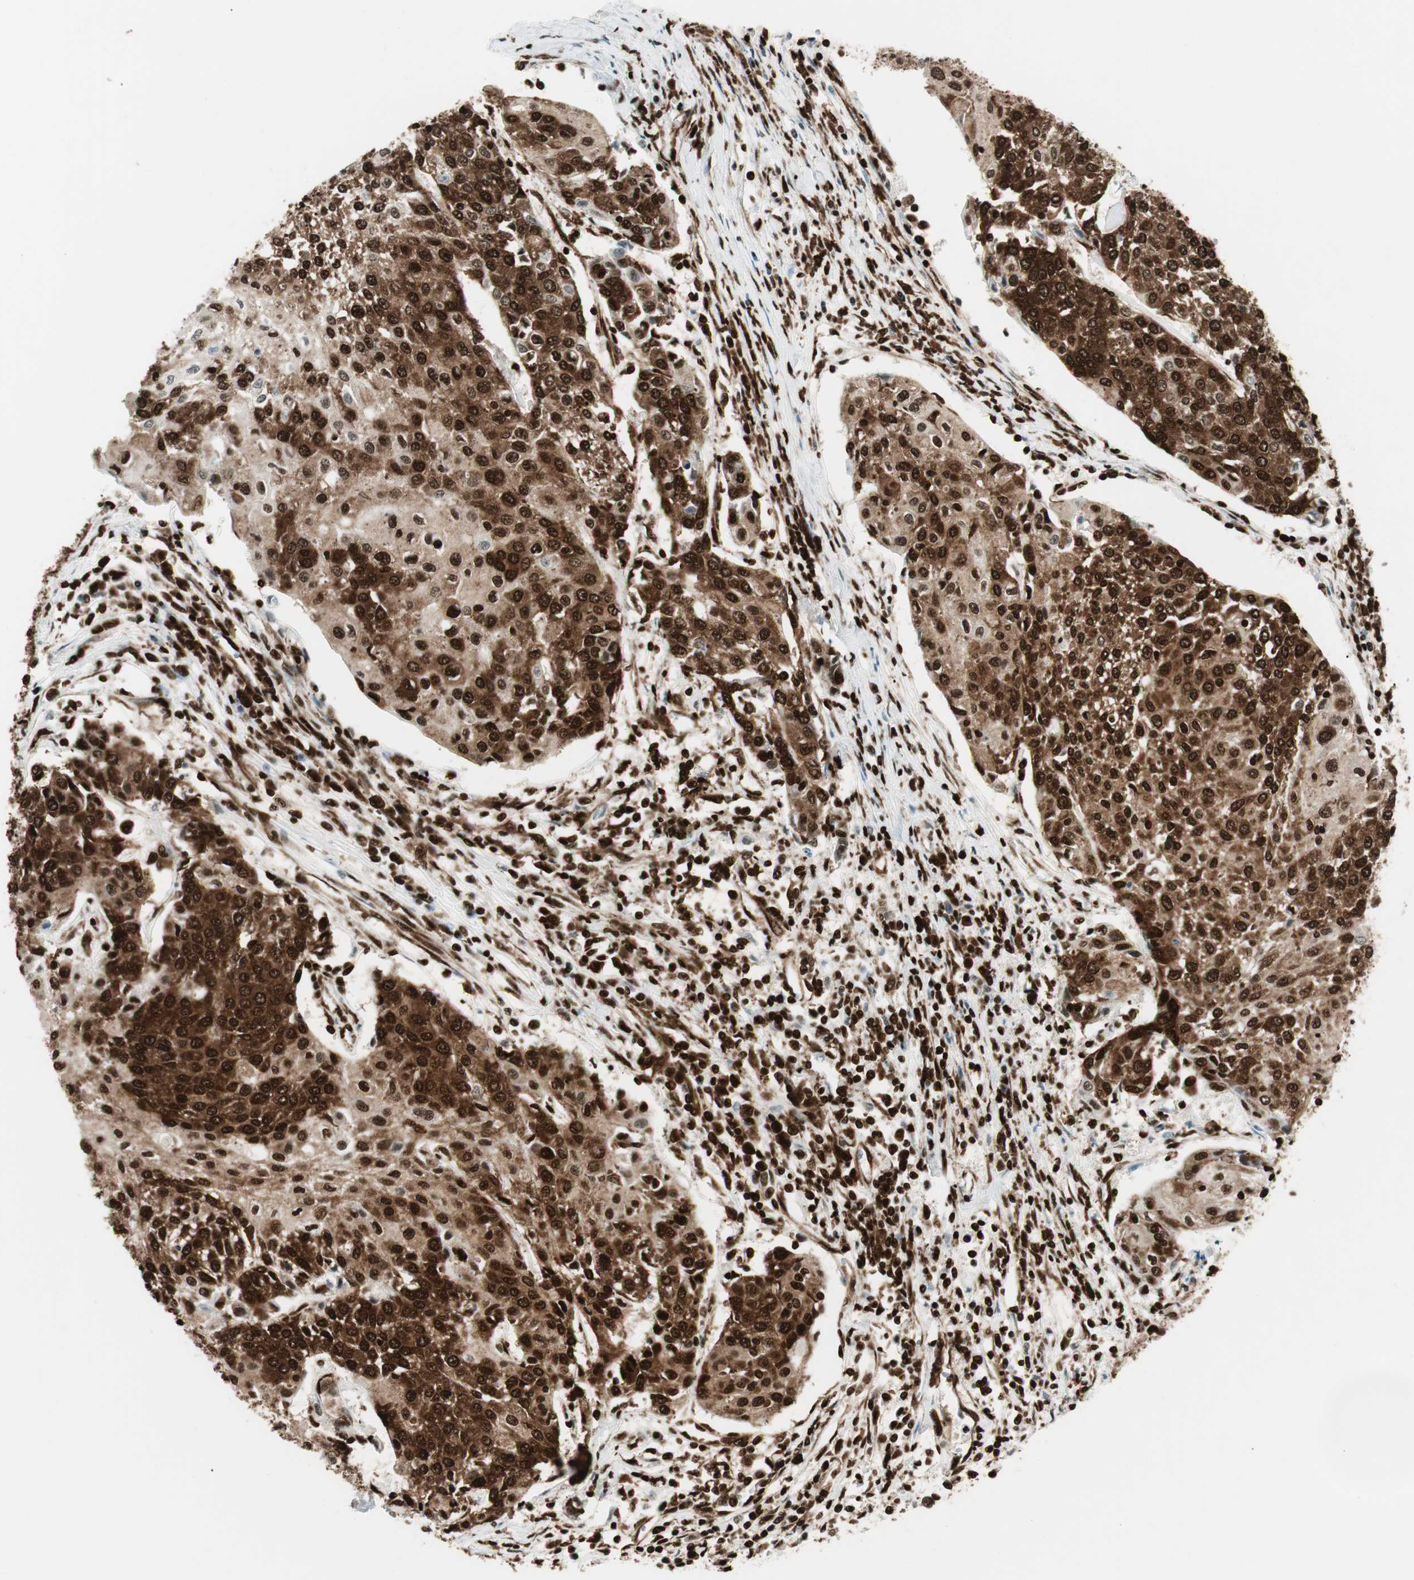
{"staining": {"intensity": "strong", "quantity": ">75%", "location": "cytoplasmic/membranous,nuclear"}, "tissue": "urothelial cancer", "cell_type": "Tumor cells", "image_type": "cancer", "snomed": [{"axis": "morphology", "description": "Urothelial carcinoma, High grade"}, {"axis": "topography", "description": "Urinary bladder"}], "caption": "The image exhibits staining of urothelial cancer, revealing strong cytoplasmic/membranous and nuclear protein staining (brown color) within tumor cells.", "gene": "EWSR1", "patient": {"sex": "female", "age": 85}}